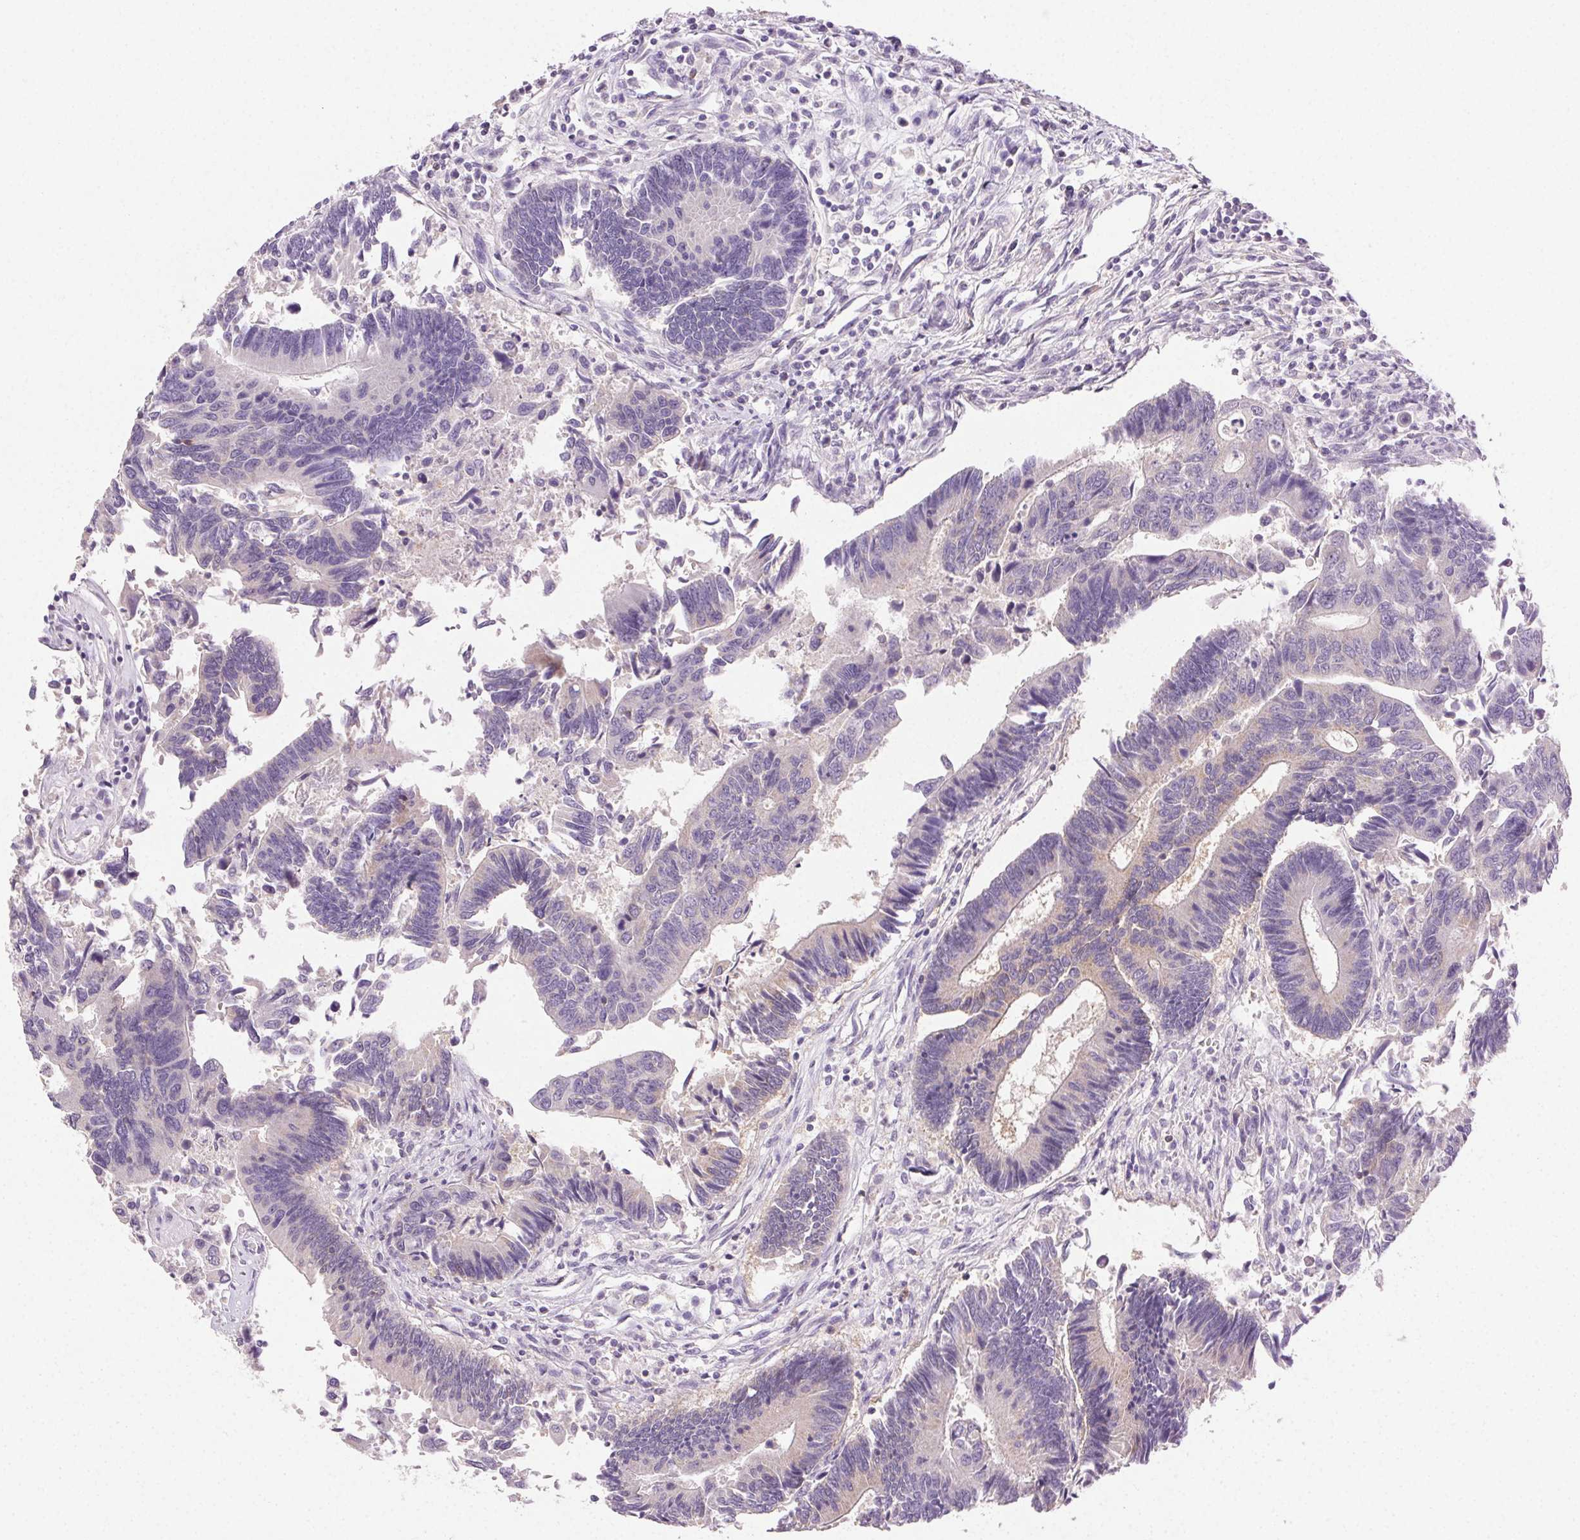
{"staining": {"intensity": "negative", "quantity": "none", "location": "none"}, "tissue": "colorectal cancer", "cell_type": "Tumor cells", "image_type": "cancer", "snomed": [{"axis": "morphology", "description": "Adenocarcinoma, NOS"}, {"axis": "topography", "description": "Colon"}], "caption": "IHC photomicrograph of neoplastic tissue: adenocarcinoma (colorectal) stained with DAB demonstrates no significant protein expression in tumor cells.", "gene": "AKAP5", "patient": {"sex": "female", "age": 67}}